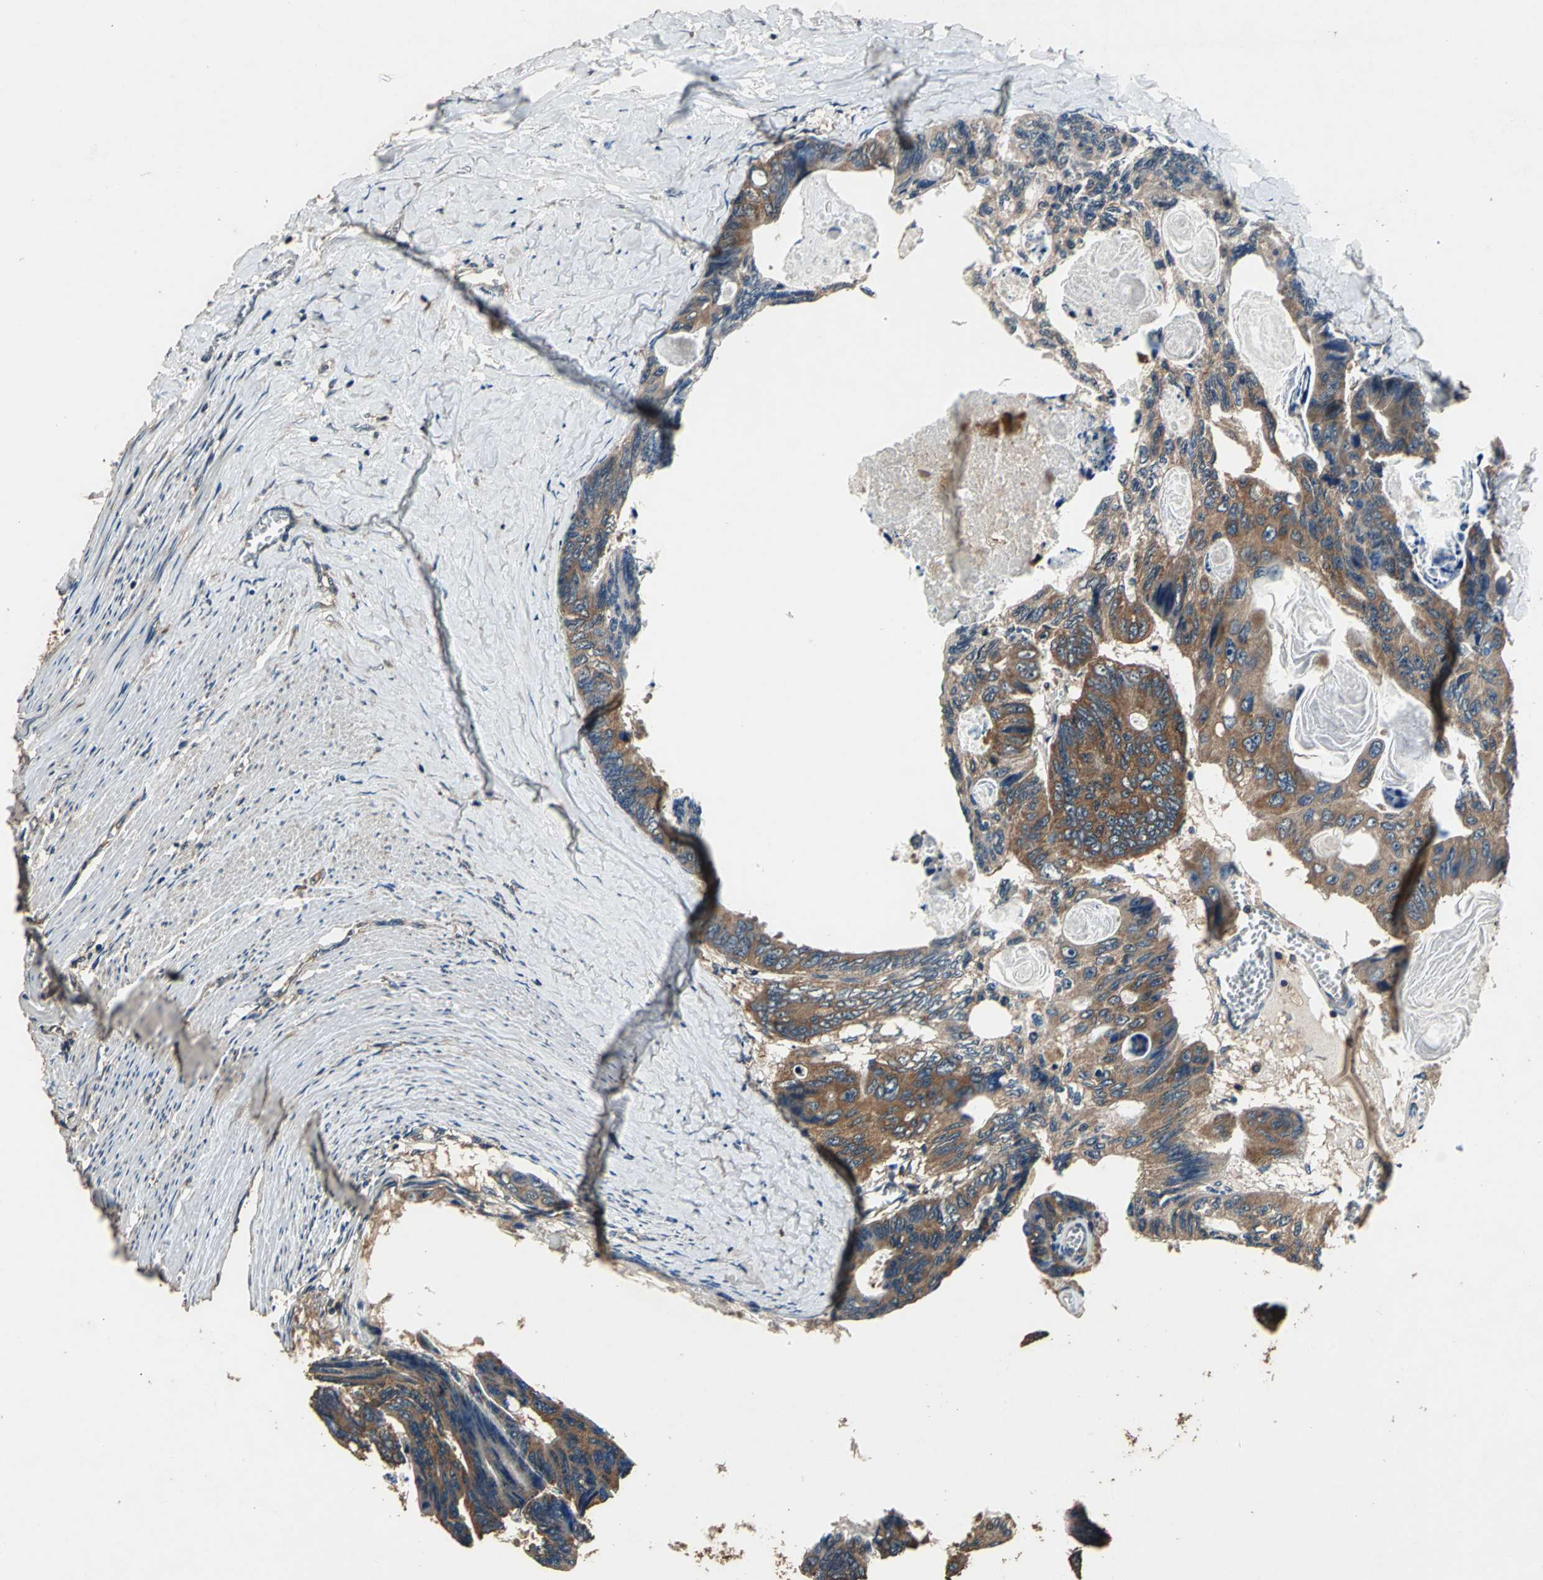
{"staining": {"intensity": "strong", "quantity": ">75%", "location": "cytoplasmic/membranous"}, "tissue": "colorectal cancer", "cell_type": "Tumor cells", "image_type": "cancer", "snomed": [{"axis": "morphology", "description": "Adenocarcinoma, NOS"}, {"axis": "topography", "description": "Colon"}], "caption": "A high-resolution photomicrograph shows immunohistochemistry (IHC) staining of colorectal cancer (adenocarcinoma), which shows strong cytoplasmic/membranous expression in approximately >75% of tumor cells.", "gene": "ZNF608", "patient": {"sex": "female", "age": 55}}